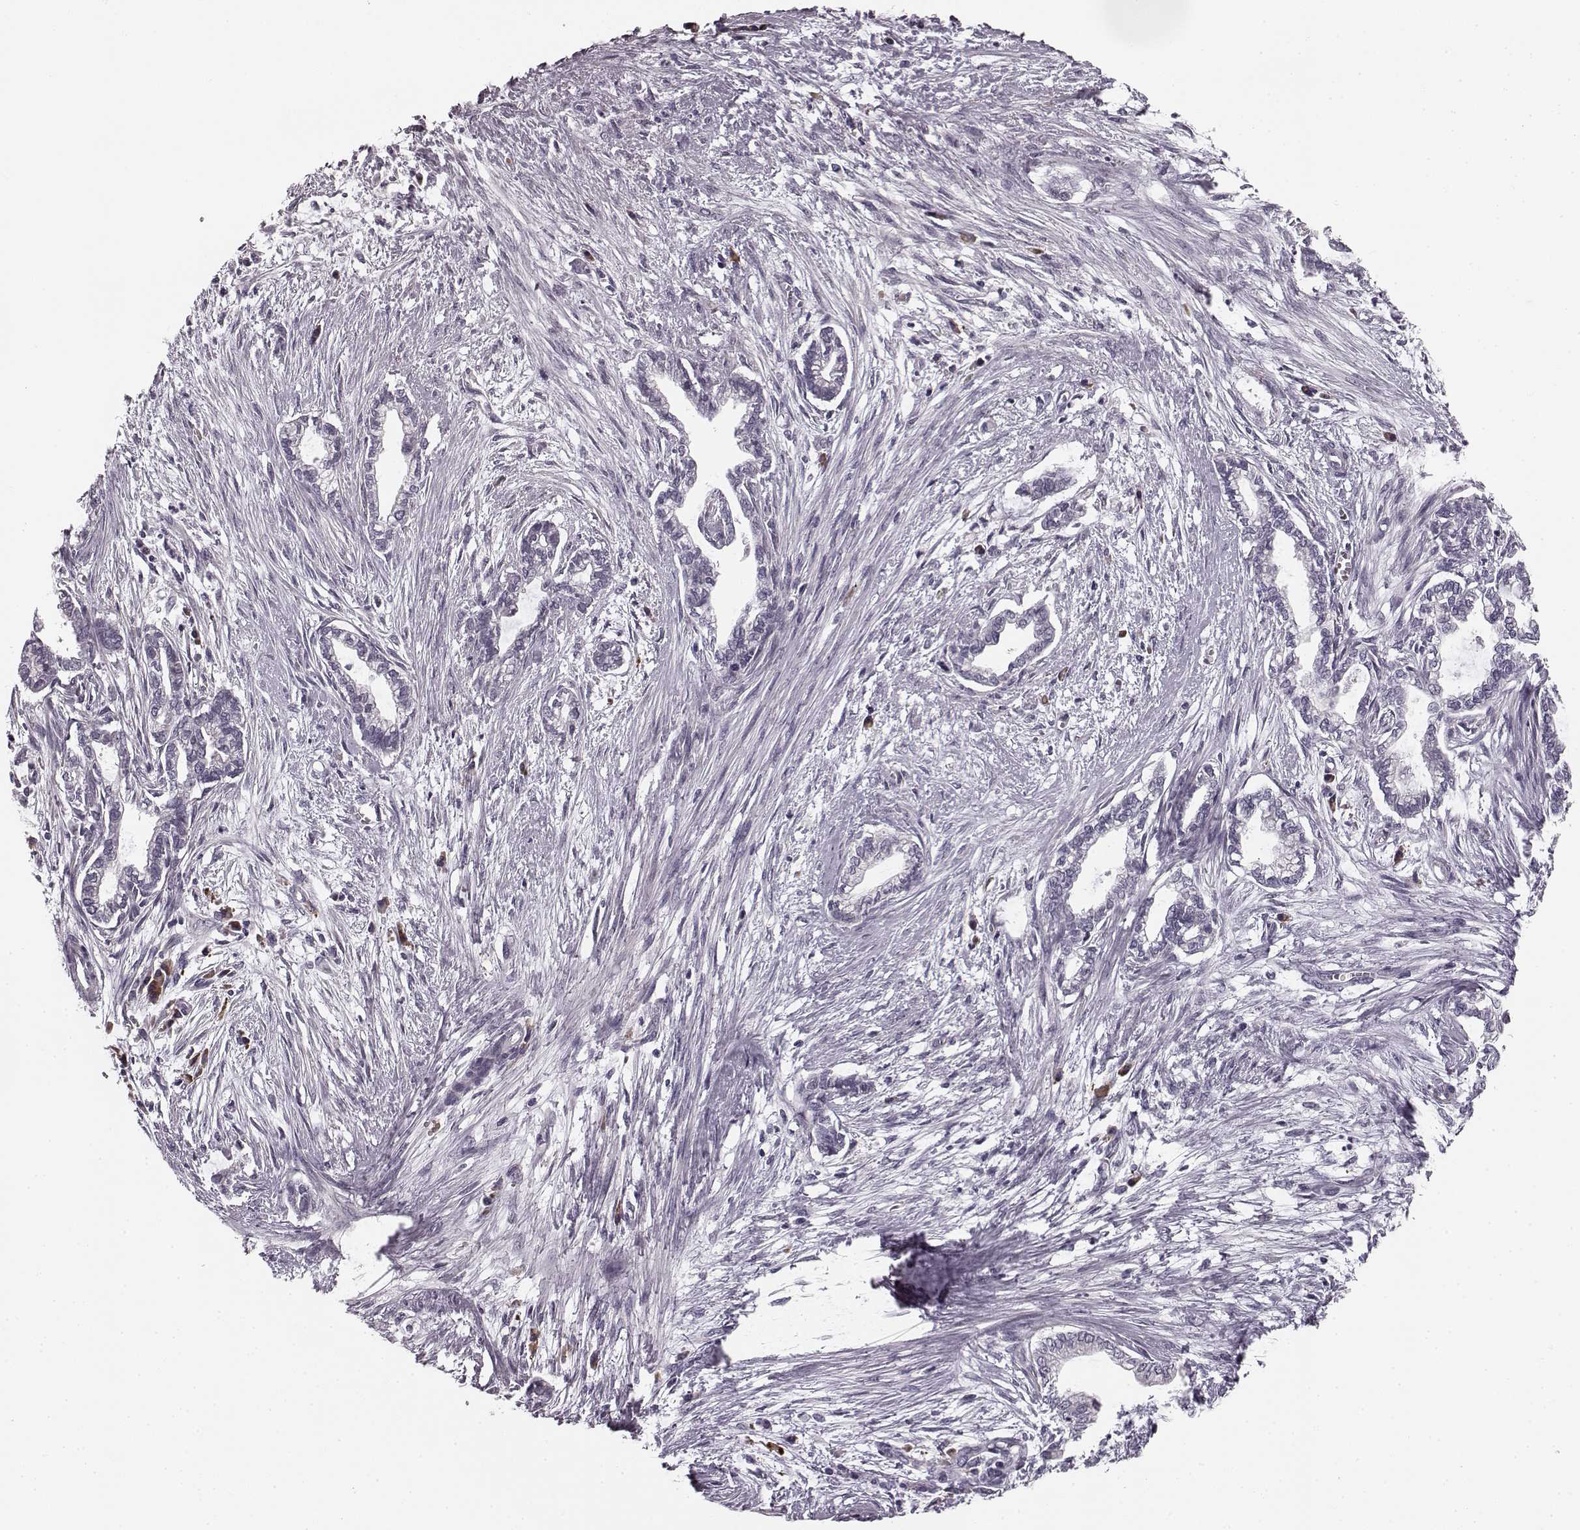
{"staining": {"intensity": "negative", "quantity": "none", "location": "none"}, "tissue": "cervical cancer", "cell_type": "Tumor cells", "image_type": "cancer", "snomed": [{"axis": "morphology", "description": "Adenocarcinoma, NOS"}, {"axis": "topography", "description": "Cervix"}], "caption": "The immunohistochemistry (IHC) histopathology image has no significant expression in tumor cells of cervical cancer tissue.", "gene": "FAM234B", "patient": {"sex": "female", "age": 62}}